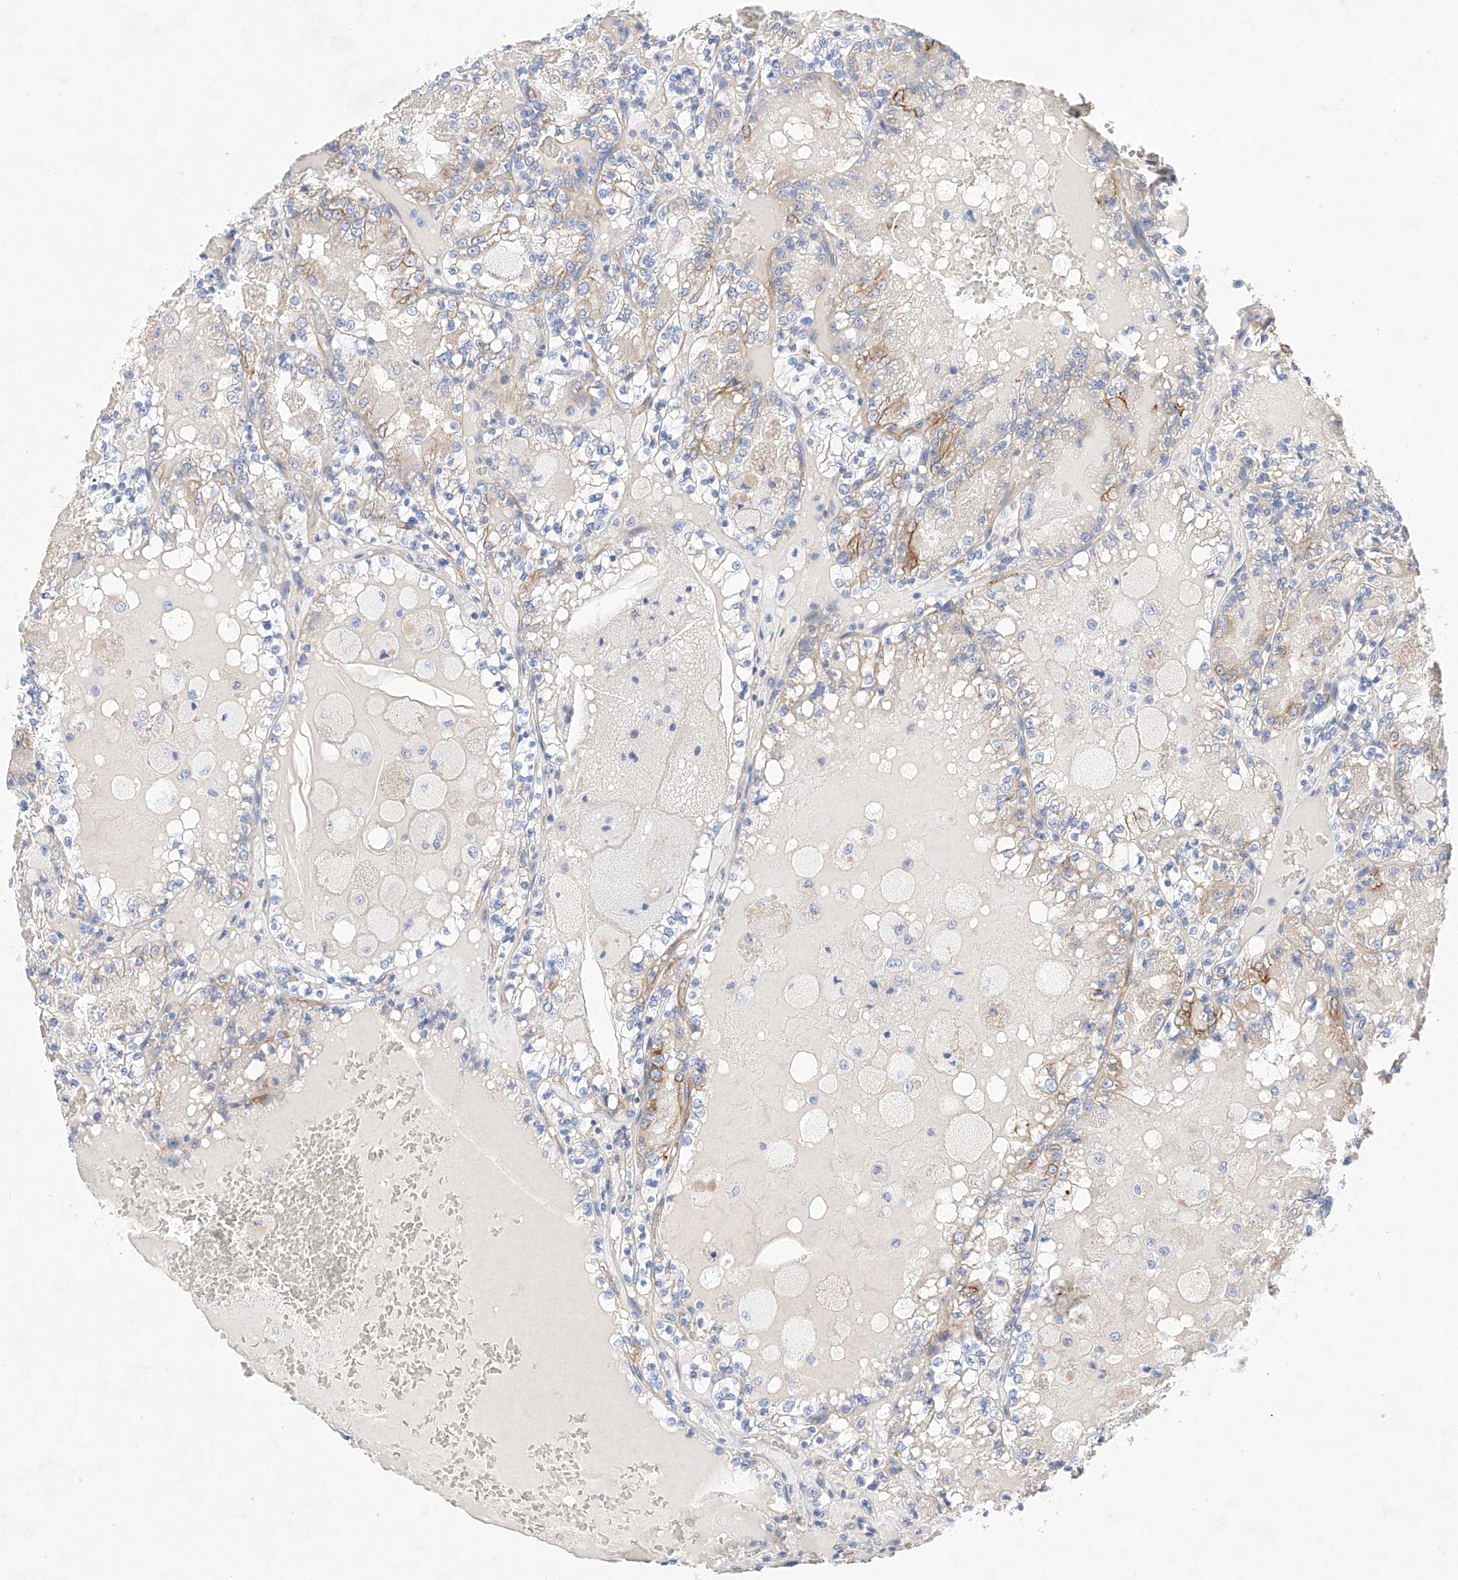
{"staining": {"intensity": "moderate", "quantity": "<25%", "location": "cytoplasmic/membranous"}, "tissue": "renal cancer", "cell_type": "Tumor cells", "image_type": "cancer", "snomed": [{"axis": "morphology", "description": "Adenocarcinoma, NOS"}, {"axis": "topography", "description": "Kidney"}], "caption": "DAB immunohistochemical staining of renal cancer shows moderate cytoplasmic/membranous protein staining in approximately <25% of tumor cells. (IHC, brightfield microscopy, high magnification).", "gene": "SBSPON", "patient": {"sex": "female", "age": 56}}